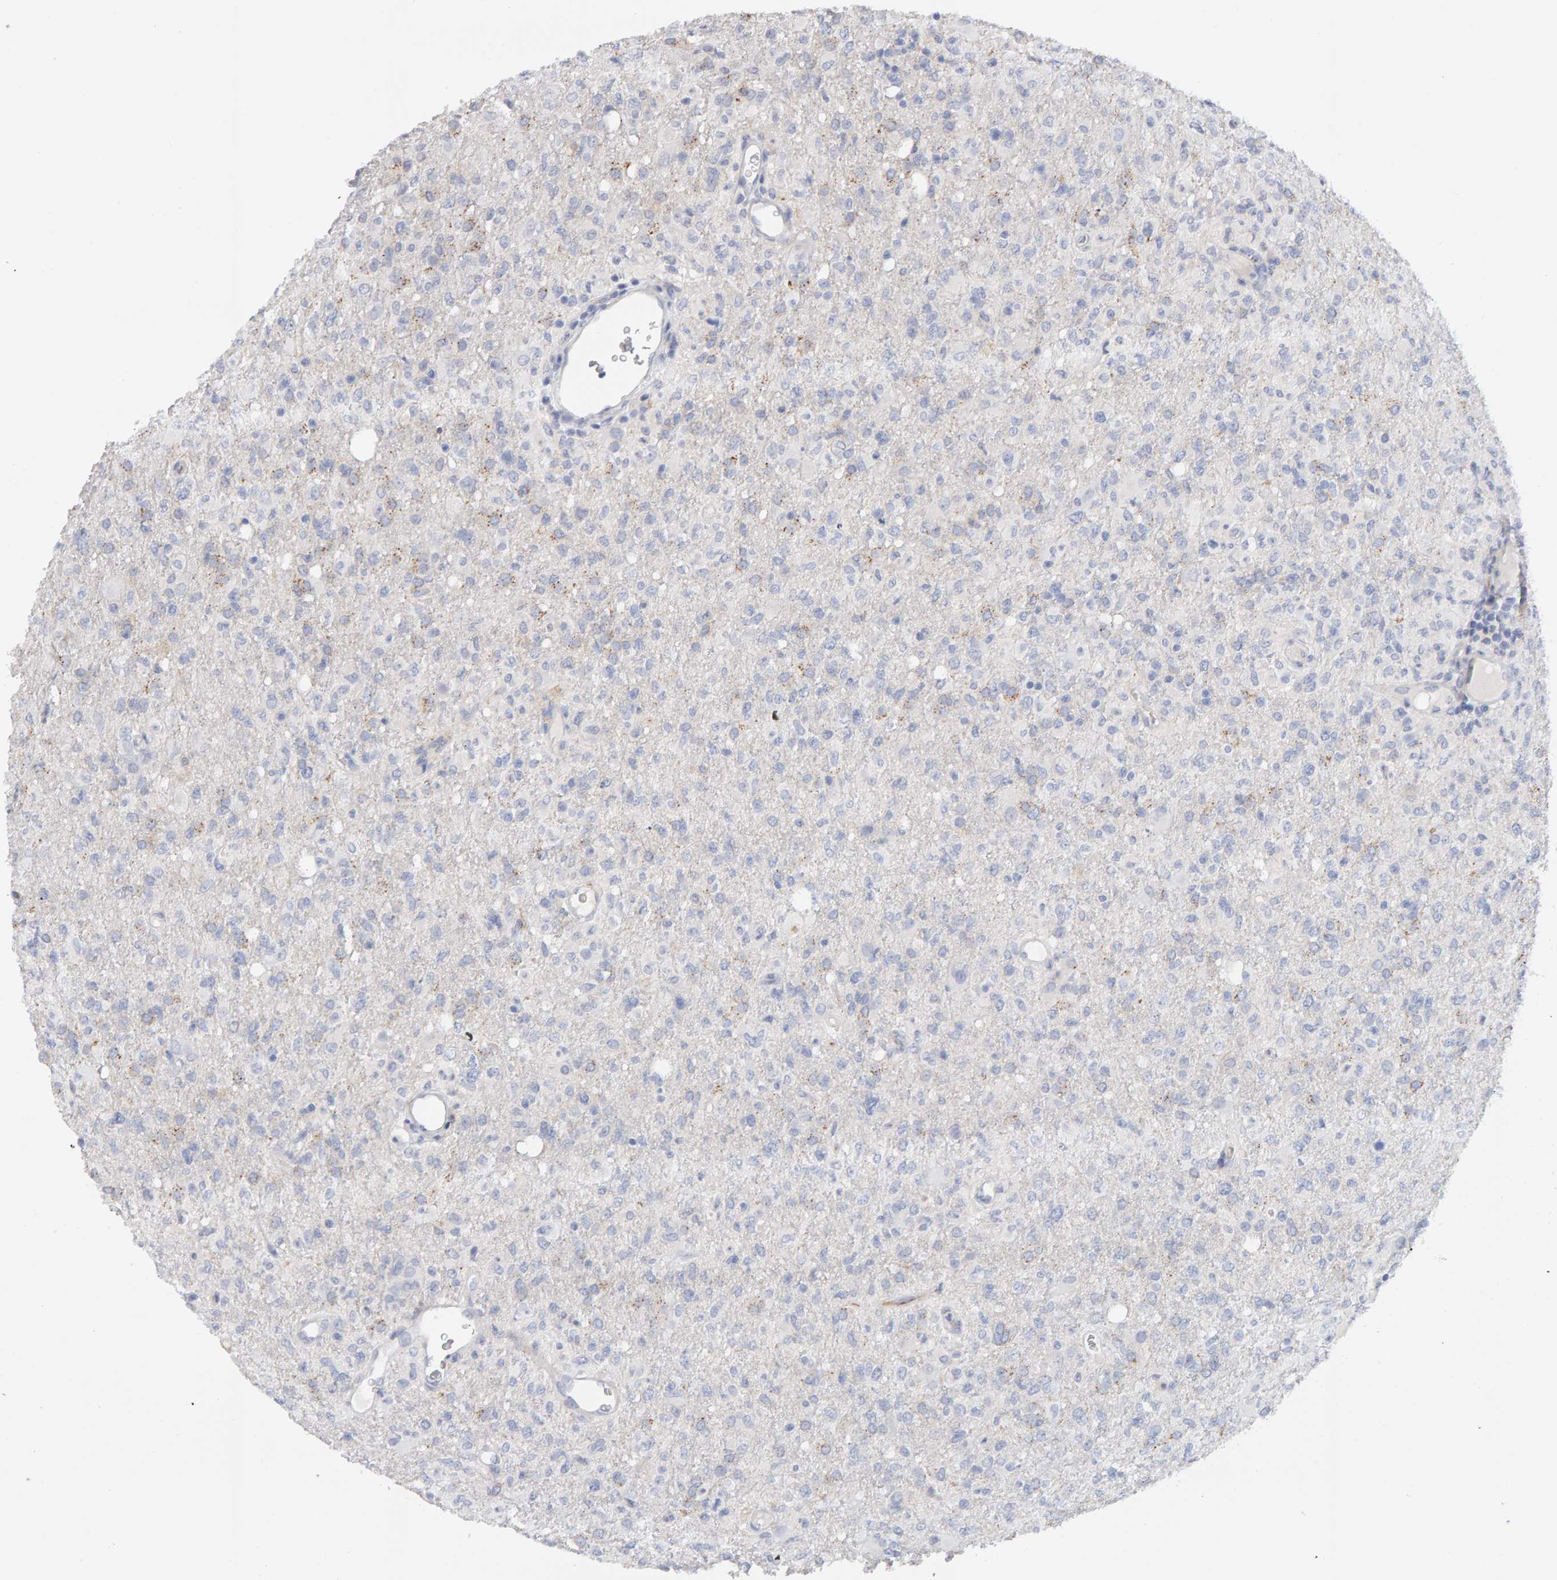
{"staining": {"intensity": "weak", "quantity": "<25%", "location": "cytoplasmic/membranous"}, "tissue": "glioma", "cell_type": "Tumor cells", "image_type": "cancer", "snomed": [{"axis": "morphology", "description": "Glioma, malignant, High grade"}, {"axis": "topography", "description": "Brain"}], "caption": "The photomicrograph demonstrates no significant staining in tumor cells of glioma. (Brightfield microscopy of DAB (3,3'-diaminobenzidine) immunohistochemistry (IHC) at high magnification).", "gene": "METRNL", "patient": {"sex": "female", "age": 57}}